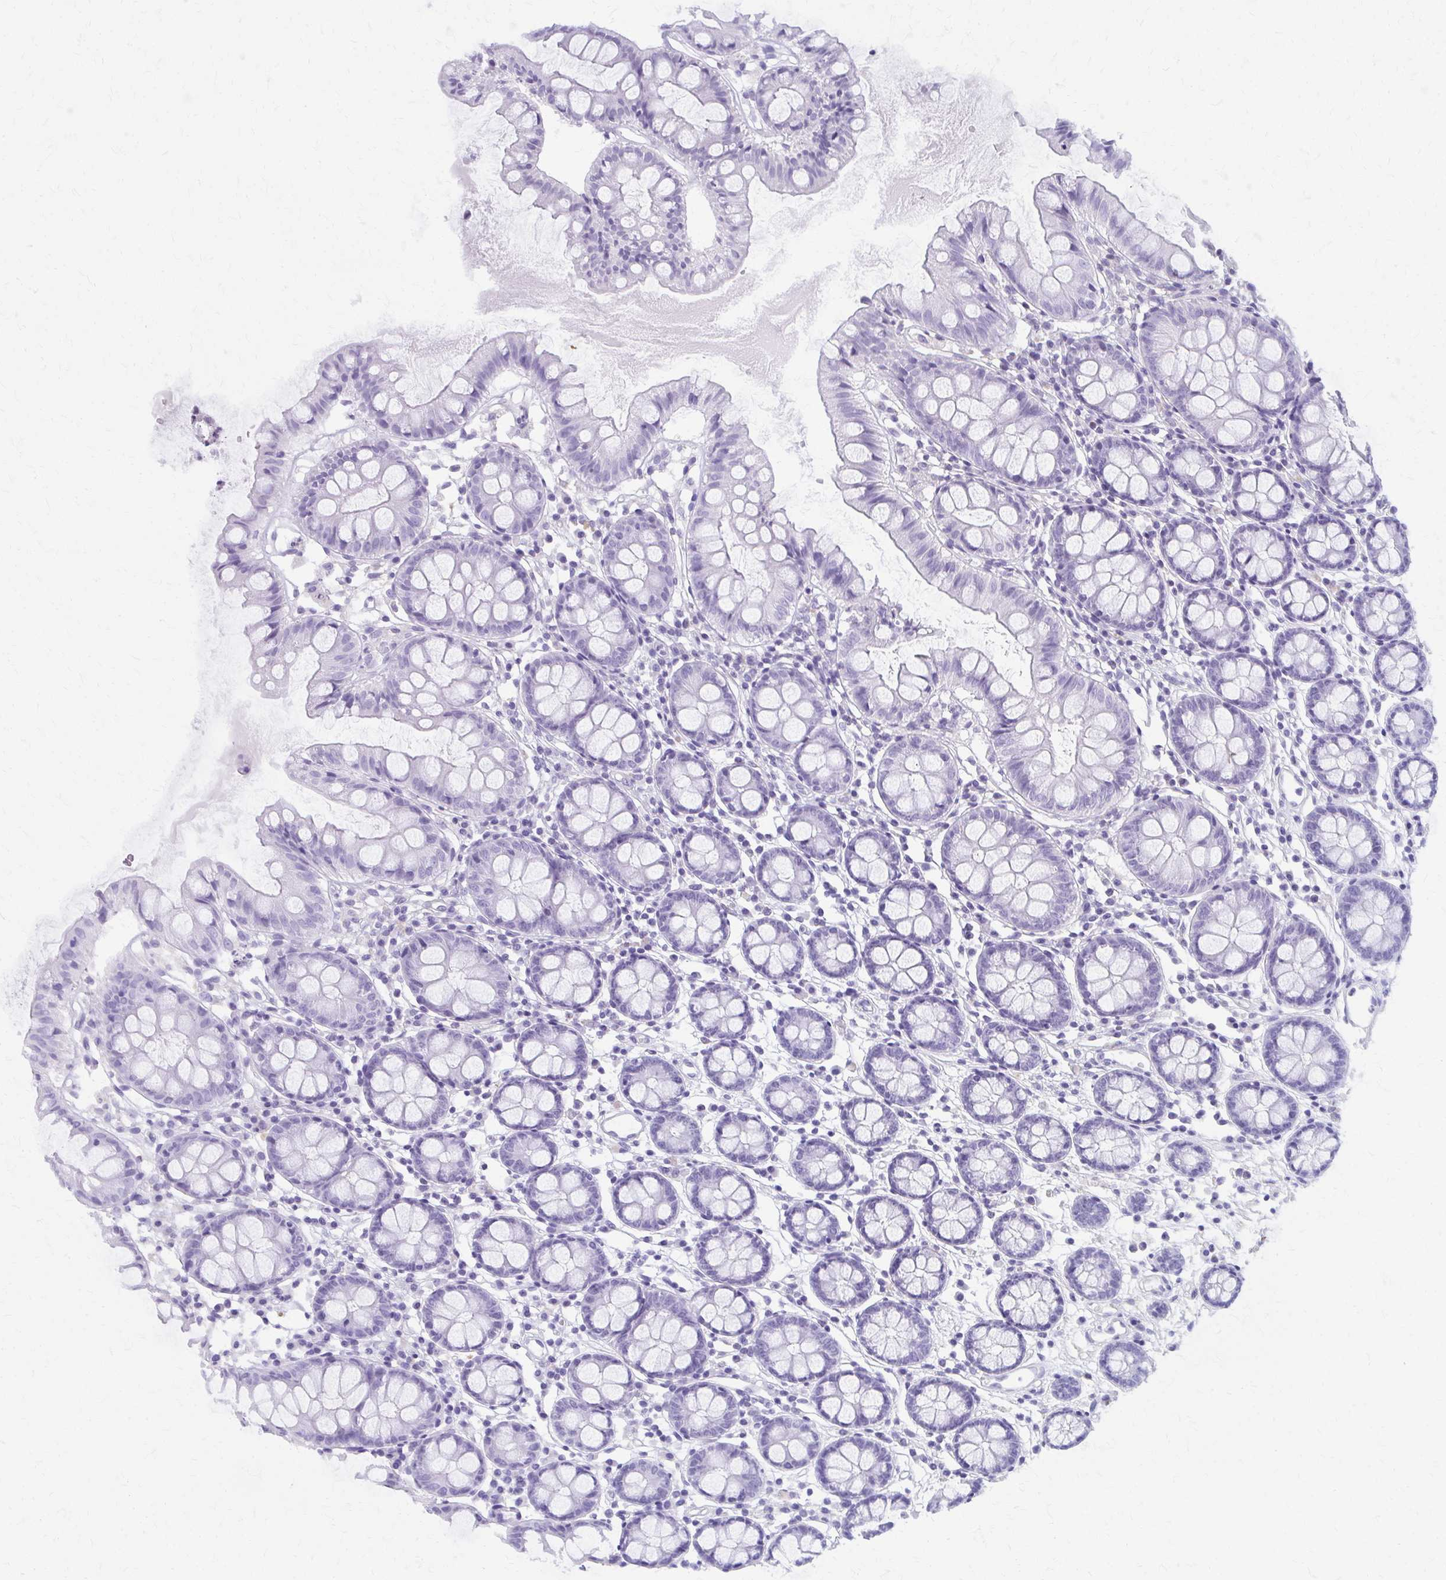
{"staining": {"intensity": "negative", "quantity": "none", "location": "none"}, "tissue": "colon", "cell_type": "Endothelial cells", "image_type": "normal", "snomed": [{"axis": "morphology", "description": "Normal tissue, NOS"}, {"axis": "topography", "description": "Colon"}], "caption": "DAB immunohistochemical staining of unremarkable colon demonstrates no significant positivity in endothelial cells. The staining is performed using DAB brown chromogen with nuclei counter-stained in using hematoxylin.", "gene": "GFAP", "patient": {"sex": "female", "age": 84}}